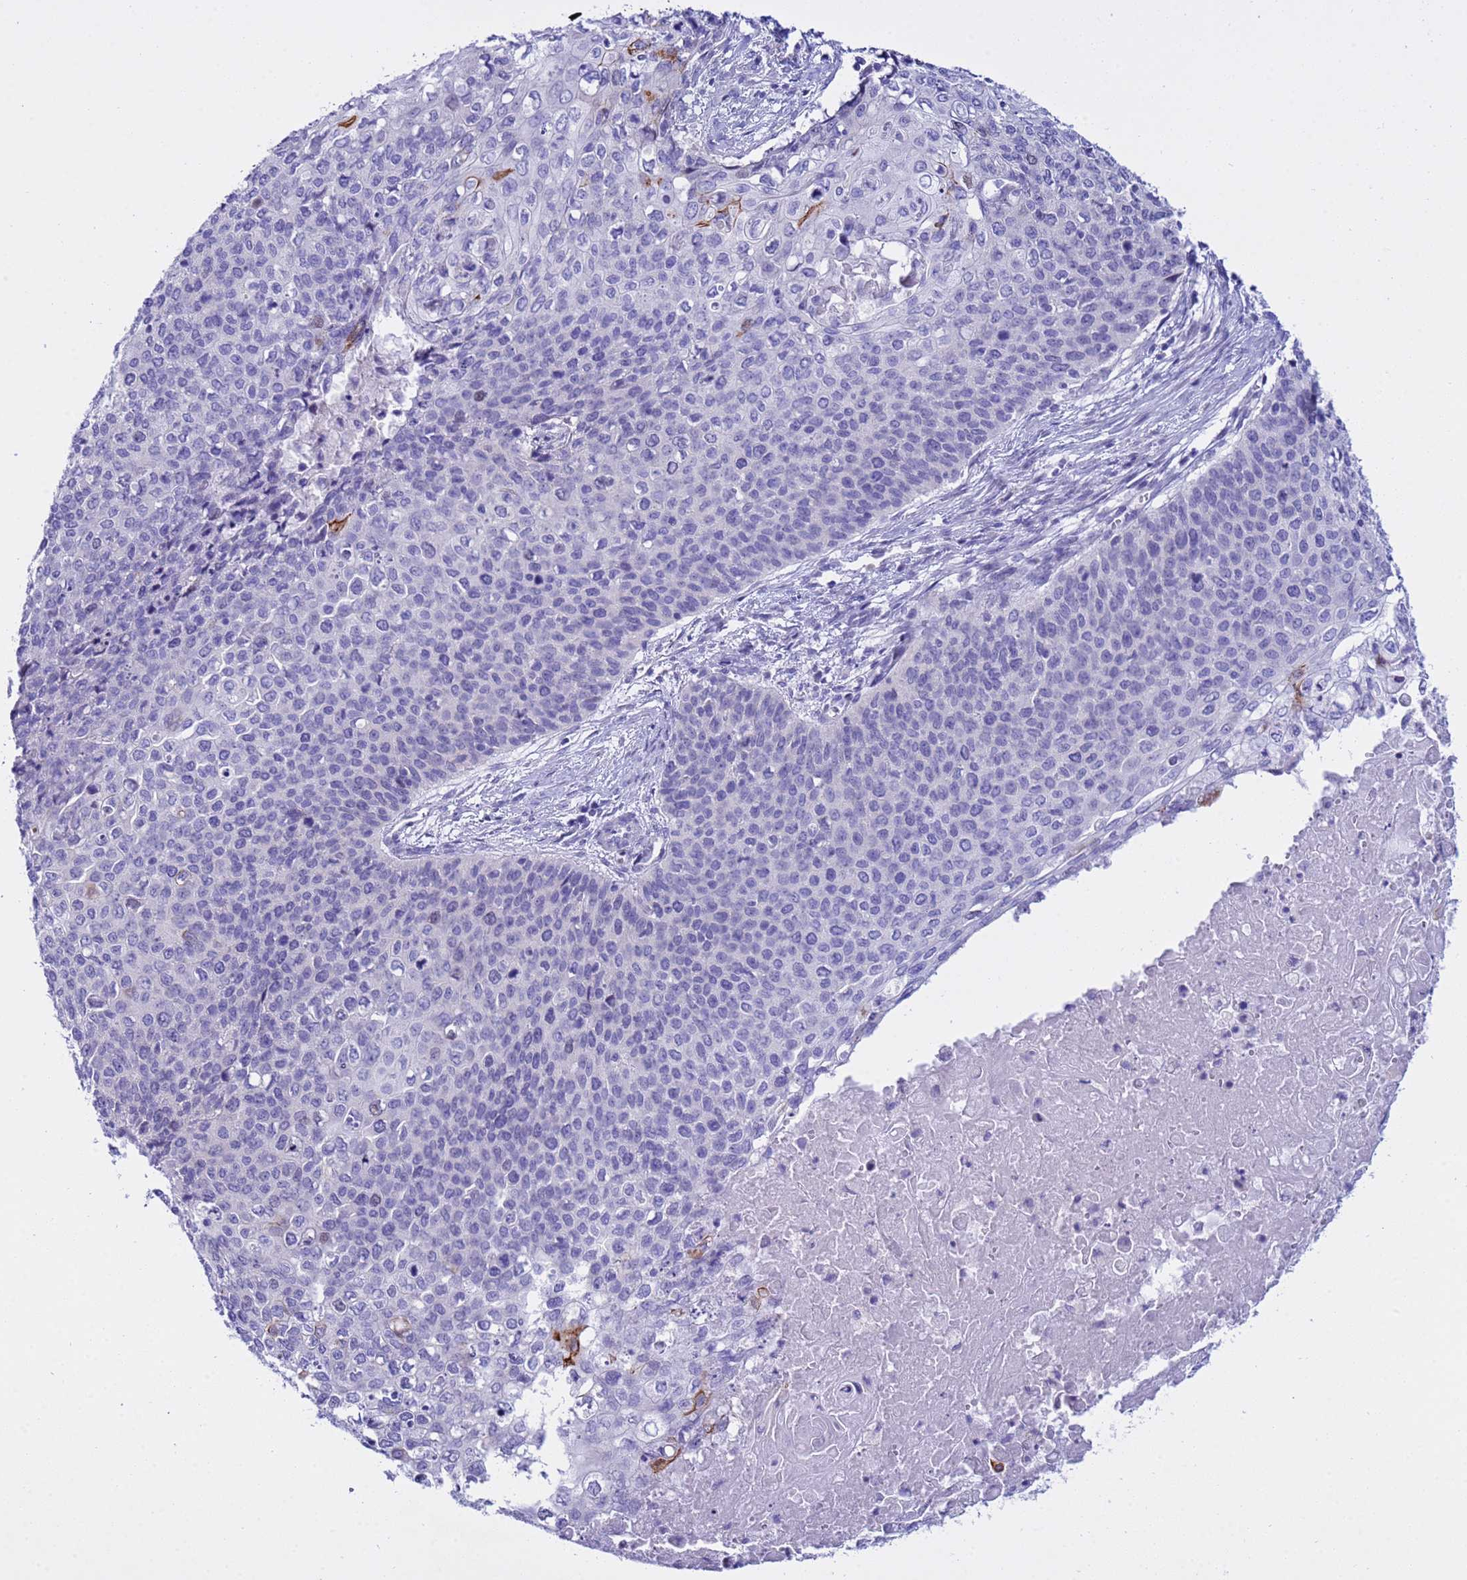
{"staining": {"intensity": "negative", "quantity": "none", "location": "none"}, "tissue": "cervical cancer", "cell_type": "Tumor cells", "image_type": "cancer", "snomed": [{"axis": "morphology", "description": "Squamous cell carcinoma, NOS"}, {"axis": "topography", "description": "Cervix"}], "caption": "A high-resolution micrograph shows immunohistochemistry (IHC) staining of squamous cell carcinoma (cervical), which displays no significant staining in tumor cells. Nuclei are stained in blue.", "gene": "IGSF11", "patient": {"sex": "female", "age": 39}}